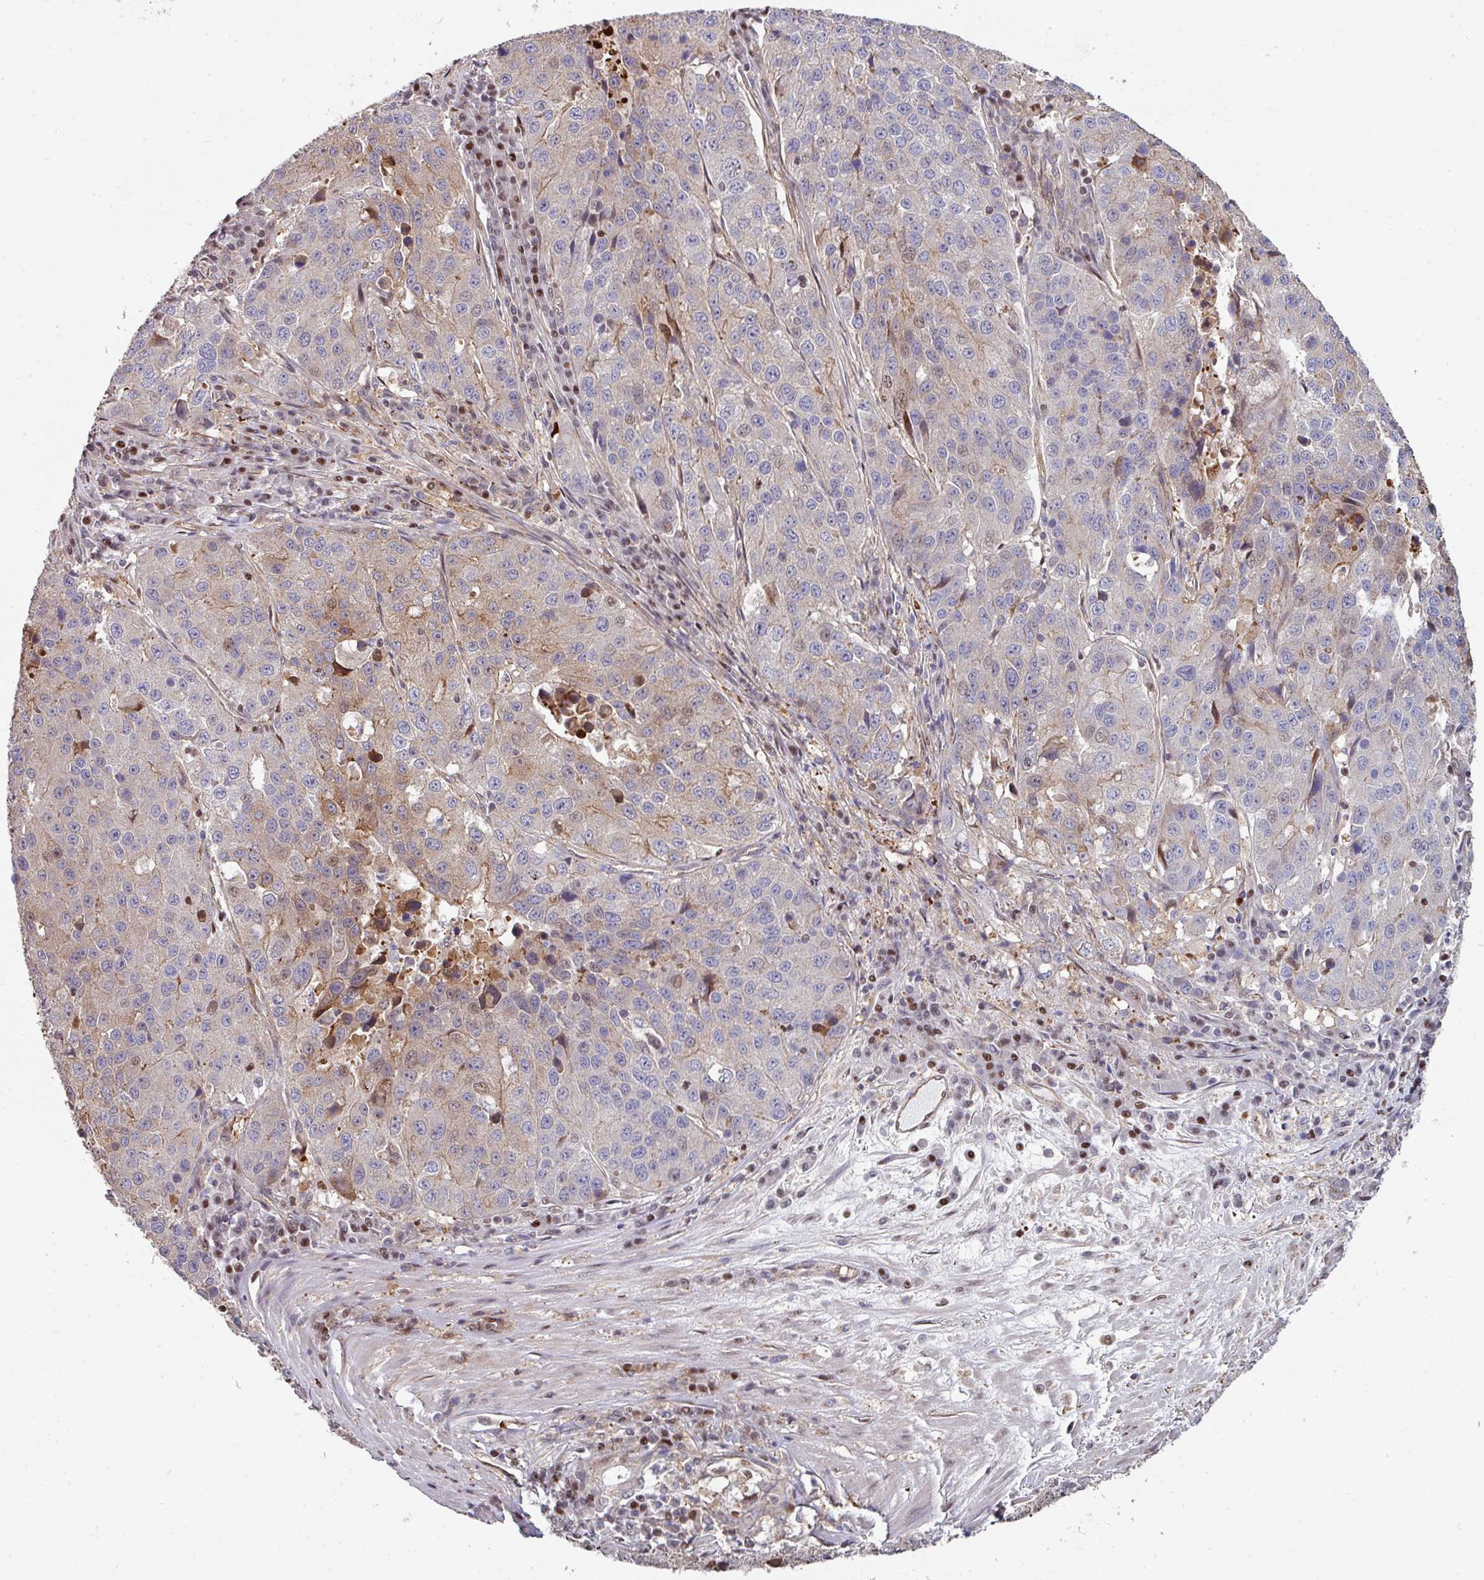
{"staining": {"intensity": "weak", "quantity": "<25%", "location": "cytoplasmic/membranous"}, "tissue": "stomach cancer", "cell_type": "Tumor cells", "image_type": "cancer", "snomed": [{"axis": "morphology", "description": "Adenocarcinoma, NOS"}, {"axis": "topography", "description": "Stomach"}], "caption": "Protein analysis of adenocarcinoma (stomach) demonstrates no significant staining in tumor cells.", "gene": "ANO9", "patient": {"sex": "male", "age": 71}}